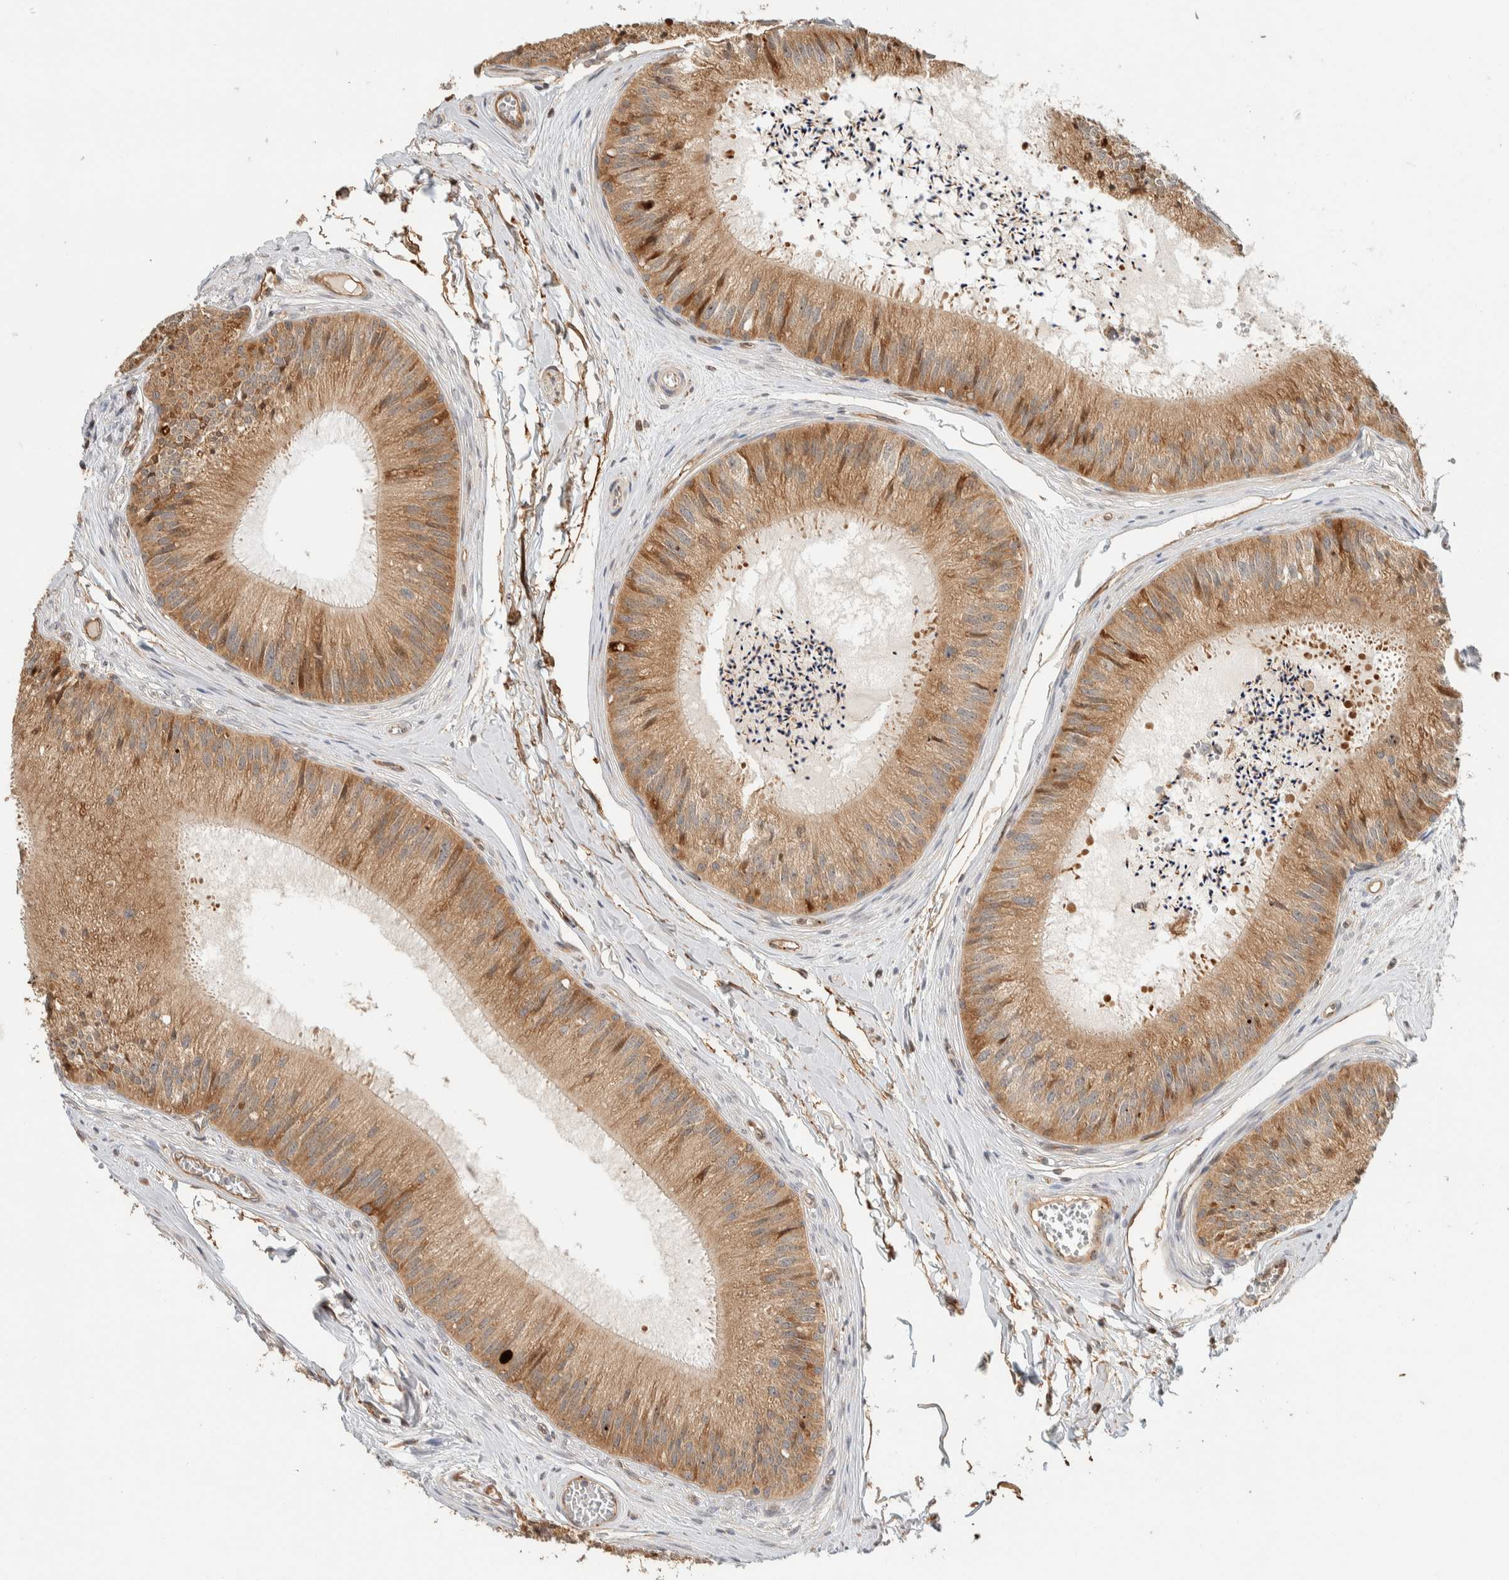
{"staining": {"intensity": "moderate", "quantity": ">75%", "location": "cytoplasmic/membranous"}, "tissue": "epididymis", "cell_type": "Glandular cells", "image_type": "normal", "snomed": [{"axis": "morphology", "description": "Normal tissue, NOS"}, {"axis": "topography", "description": "Epididymis"}], "caption": "Approximately >75% of glandular cells in benign epididymis exhibit moderate cytoplasmic/membranous protein positivity as visualized by brown immunohistochemical staining.", "gene": "KIF9", "patient": {"sex": "male", "age": 31}}